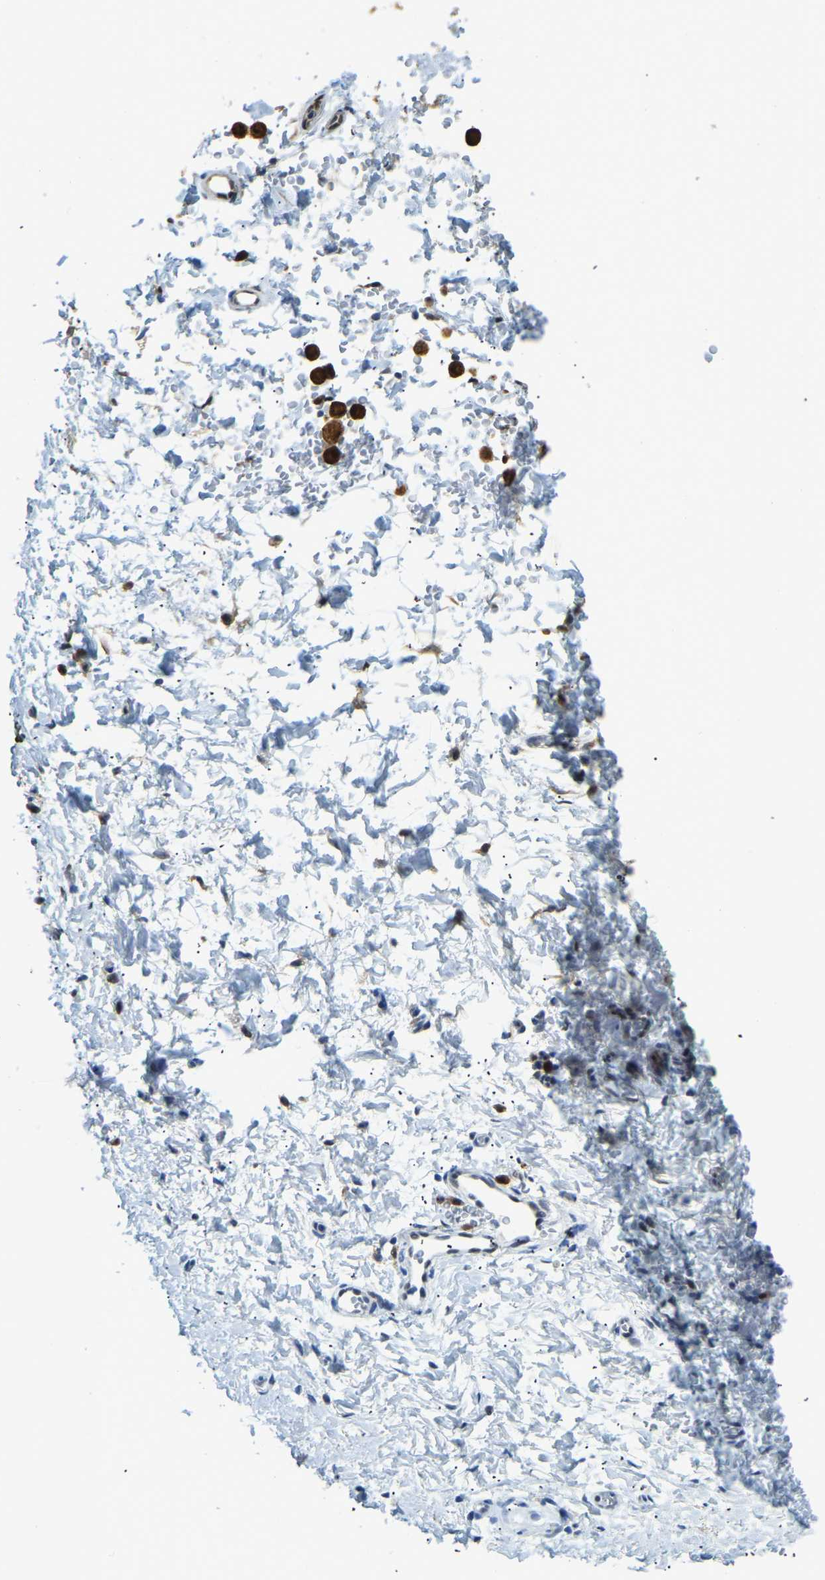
{"staining": {"intensity": "negative", "quantity": "none", "location": "none"}, "tissue": "adipose tissue", "cell_type": "Adipocytes", "image_type": "normal", "snomed": [{"axis": "morphology", "description": "Normal tissue, NOS"}, {"axis": "topography", "description": "Cartilage tissue"}, {"axis": "topography", "description": "Bronchus"}], "caption": "A high-resolution image shows immunohistochemistry (IHC) staining of normal adipose tissue, which displays no significant expression in adipocytes. Brightfield microscopy of immunohistochemistry stained with DAB (brown) and hematoxylin (blue), captured at high magnification.", "gene": "NANS", "patient": {"sex": "female", "age": 53}}